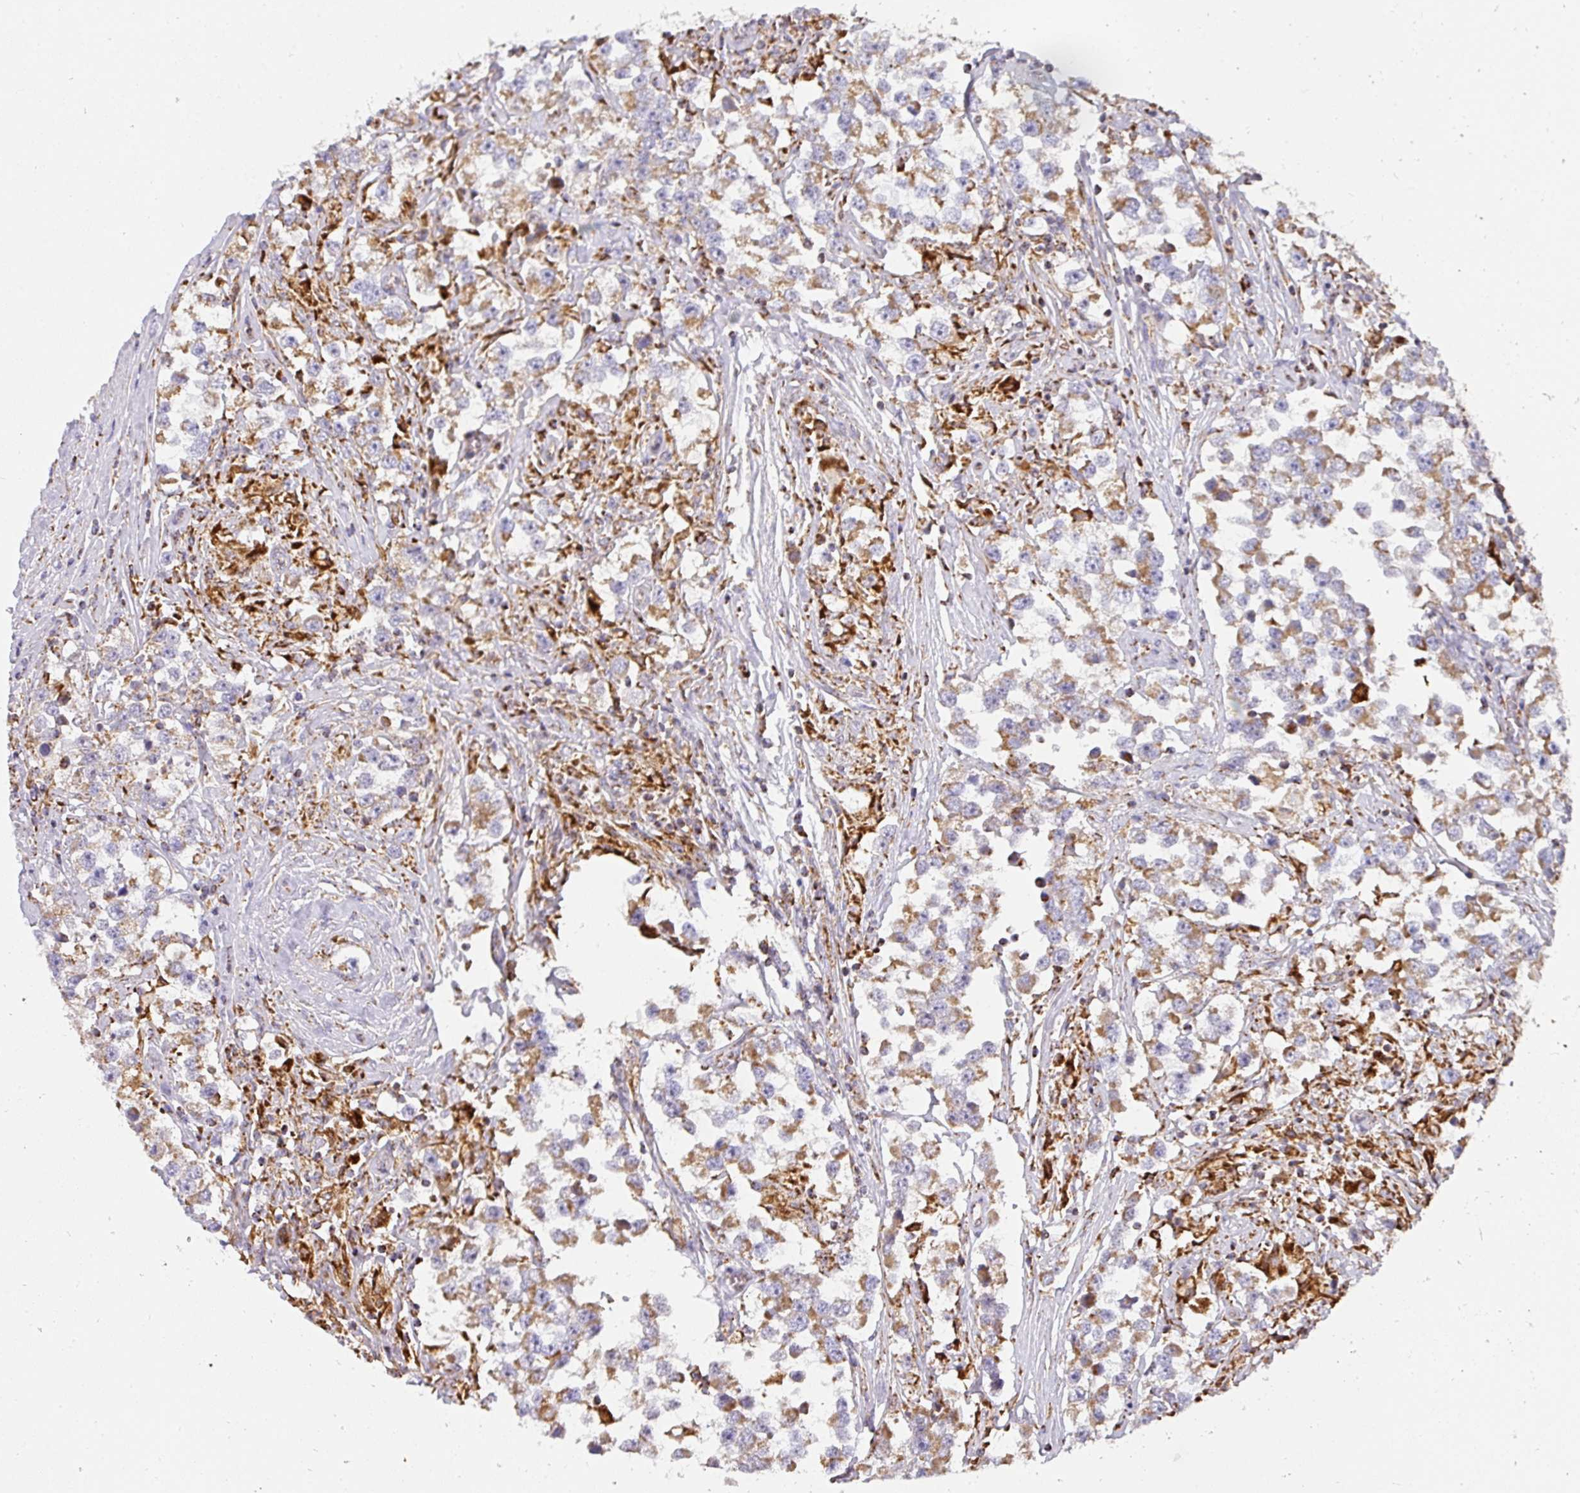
{"staining": {"intensity": "moderate", "quantity": "25%-75%", "location": "cytoplasmic/membranous"}, "tissue": "testis cancer", "cell_type": "Tumor cells", "image_type": "cancer", "snomed": [{"axis": "morphology", "description": "Seminoma, NOS"}, {"axis": "topography", "description": "Testis"}], "caption": "An immunohistochemistry photomicrograph of neoplastic tissue is shown. Protein staining in brown shows moderate cytoplasmic/membranous positivity in testis seminoma within tumor cells.", "gene": "UQCRFS1", "patient": {"sex": "male", "age": 46}}